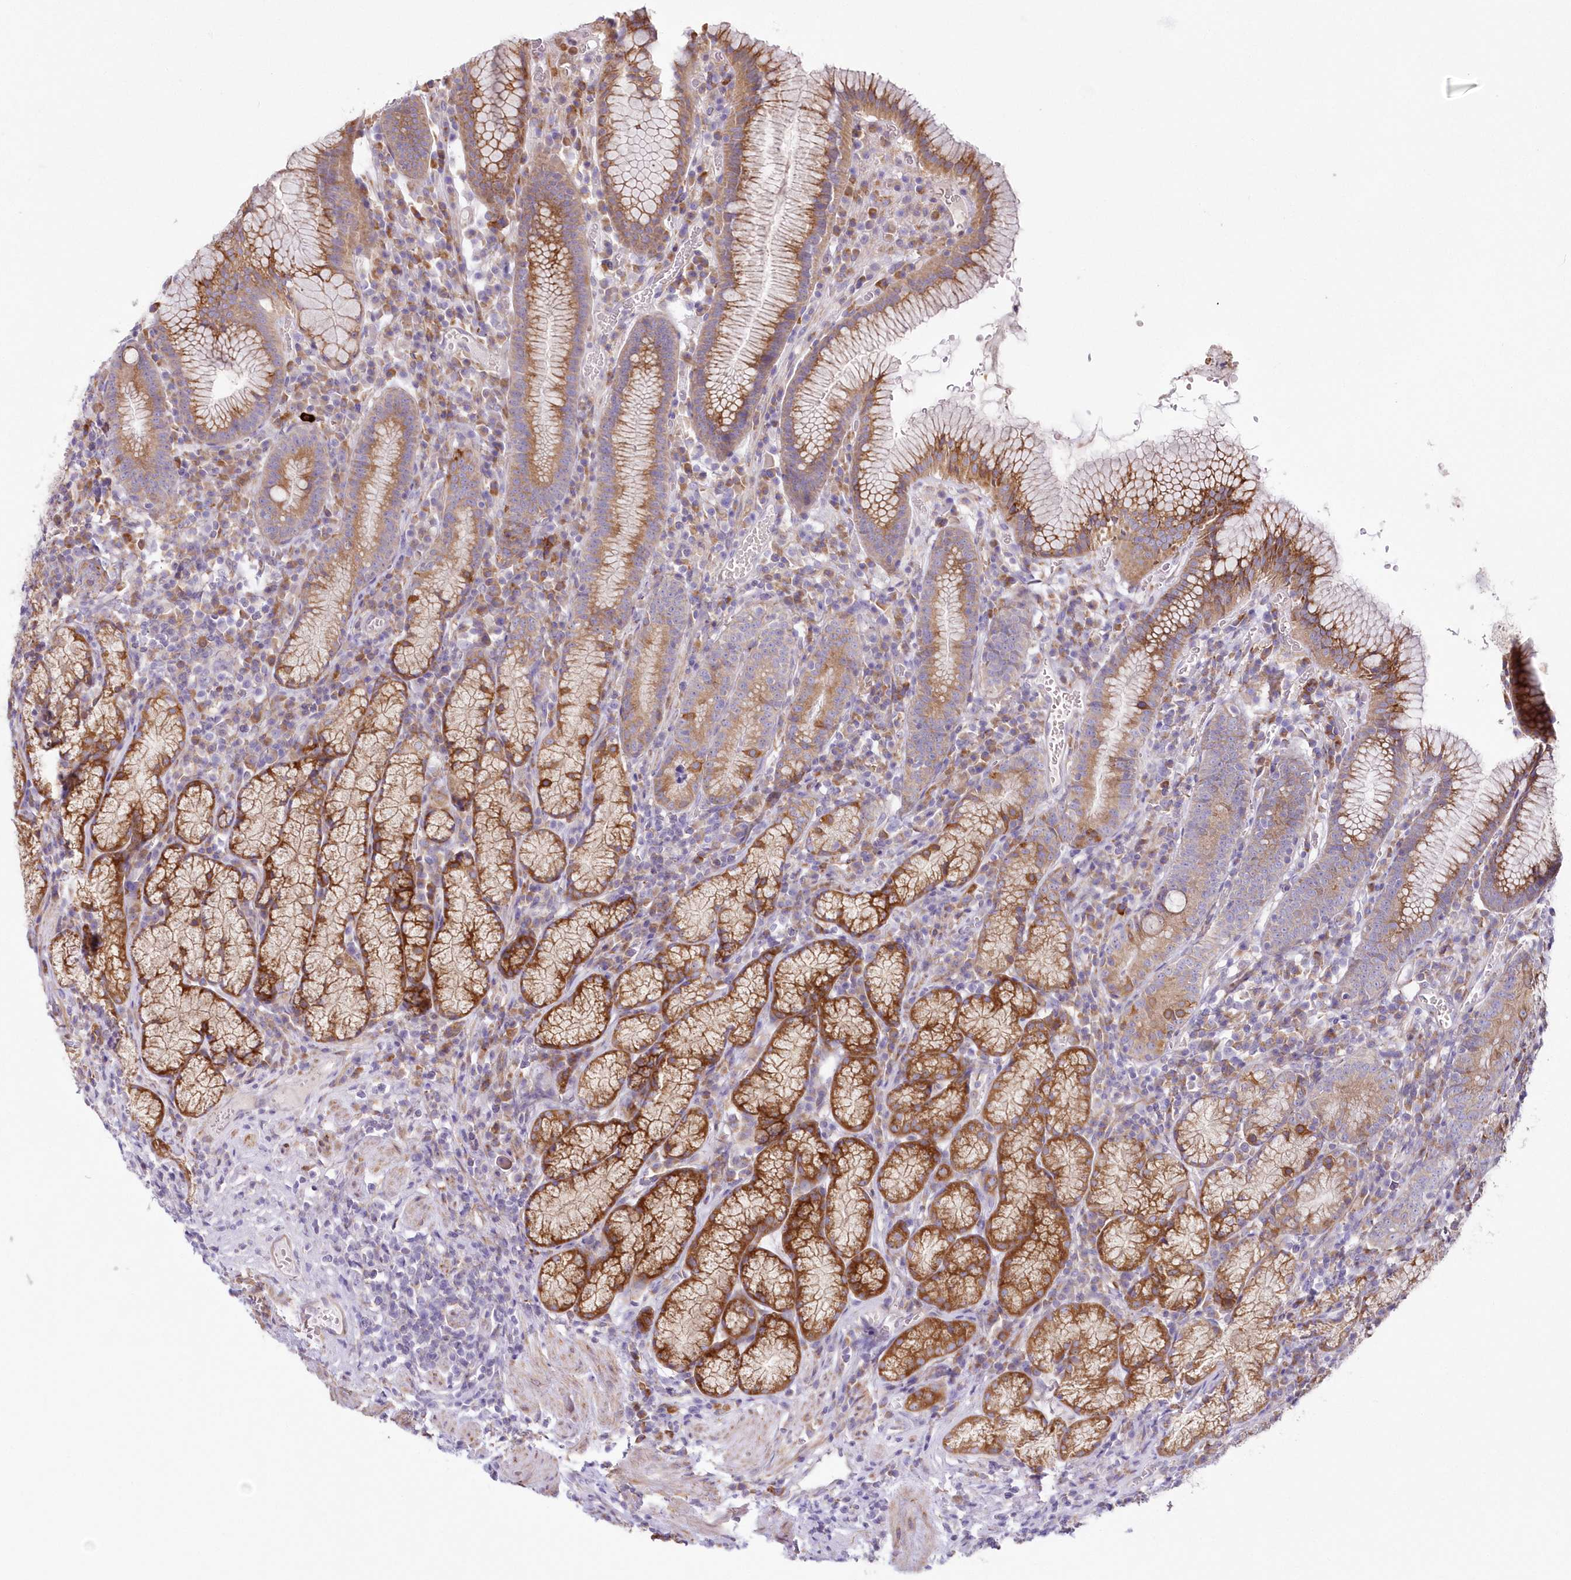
{"staining": {"intensity": "strong", "quantity": "25%-75%", "location": "cytoplasmic/membranous"}, "tissue": "stomach", "cell_type": "Glandular cells", "image_type": "normal", "snomed": [{"axis": "morphology", "description": "Normal tissue, NOS"}, {"axis": "topography", "description": "Stomach"}], "caption": "The photomicrograph displays immunohistochemical staining of unremarkable stomach. There is strong cytoplasmic/membranous staining is appreciated in about 25%-75% of glandular cells.", "gene": "ARFGEF3", "patient": {"sex": "male", "age": 55}}